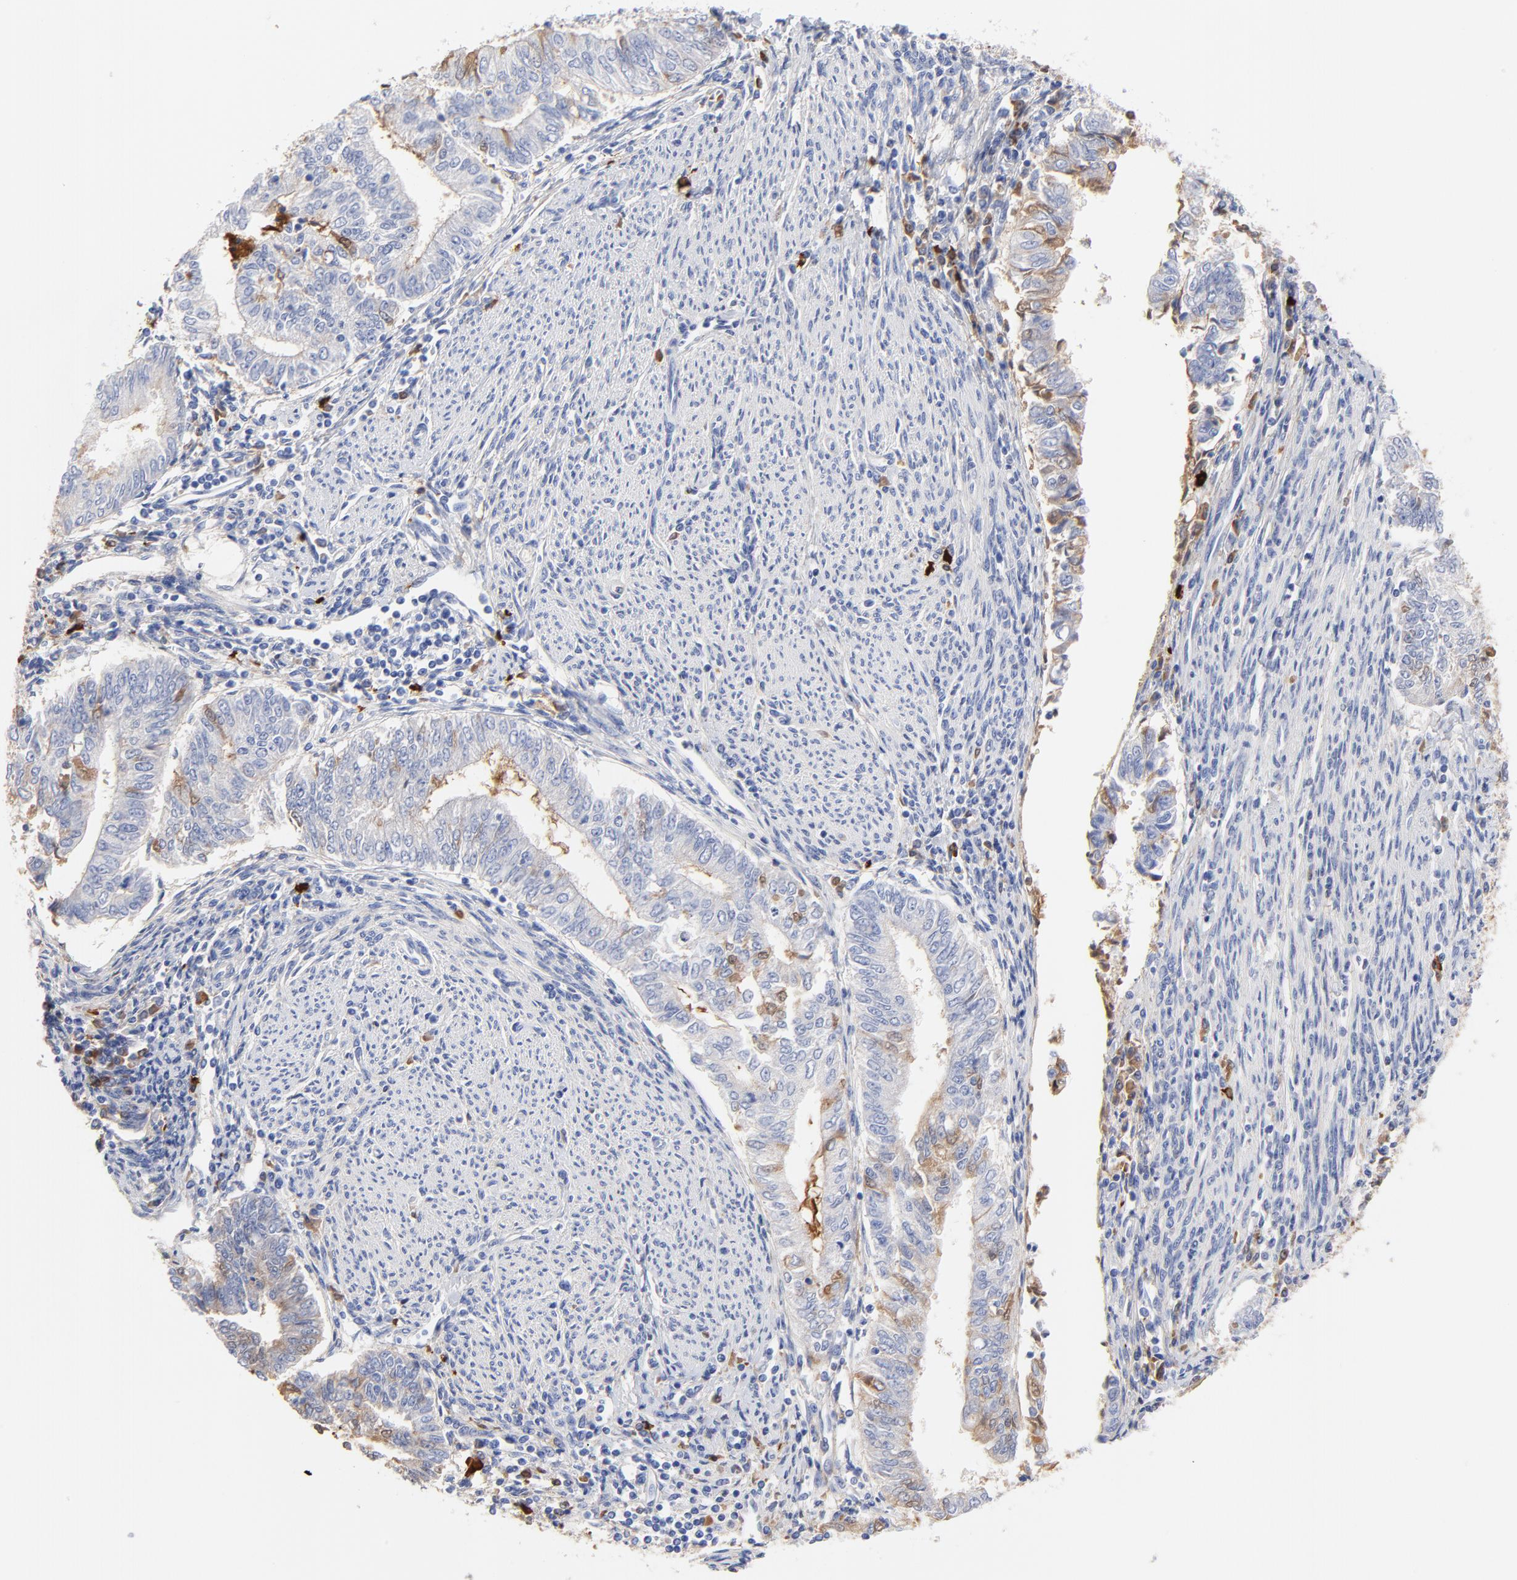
{"staining": {"intensity": "weak", "quantity": "<25%", "location": "cytoplasmic/membranous,nuclear"}, "tissue": "endometrial cancer", "cell_type": "Tumor cells", "image_type": "cancer", "snomed": [{"axis": "morphology", "description": "Adenocarcinoma, NOS"}, {"axis": "topography", "description": "Endometrium"}], "caption": "Human endometrial adenocarcinoma stained for a protein using immunohistochemistry (IHC) shows no positivity in tumor cells.", "gene": "IGLV3-10", "patient": {"sex": "female", "age": 66}}